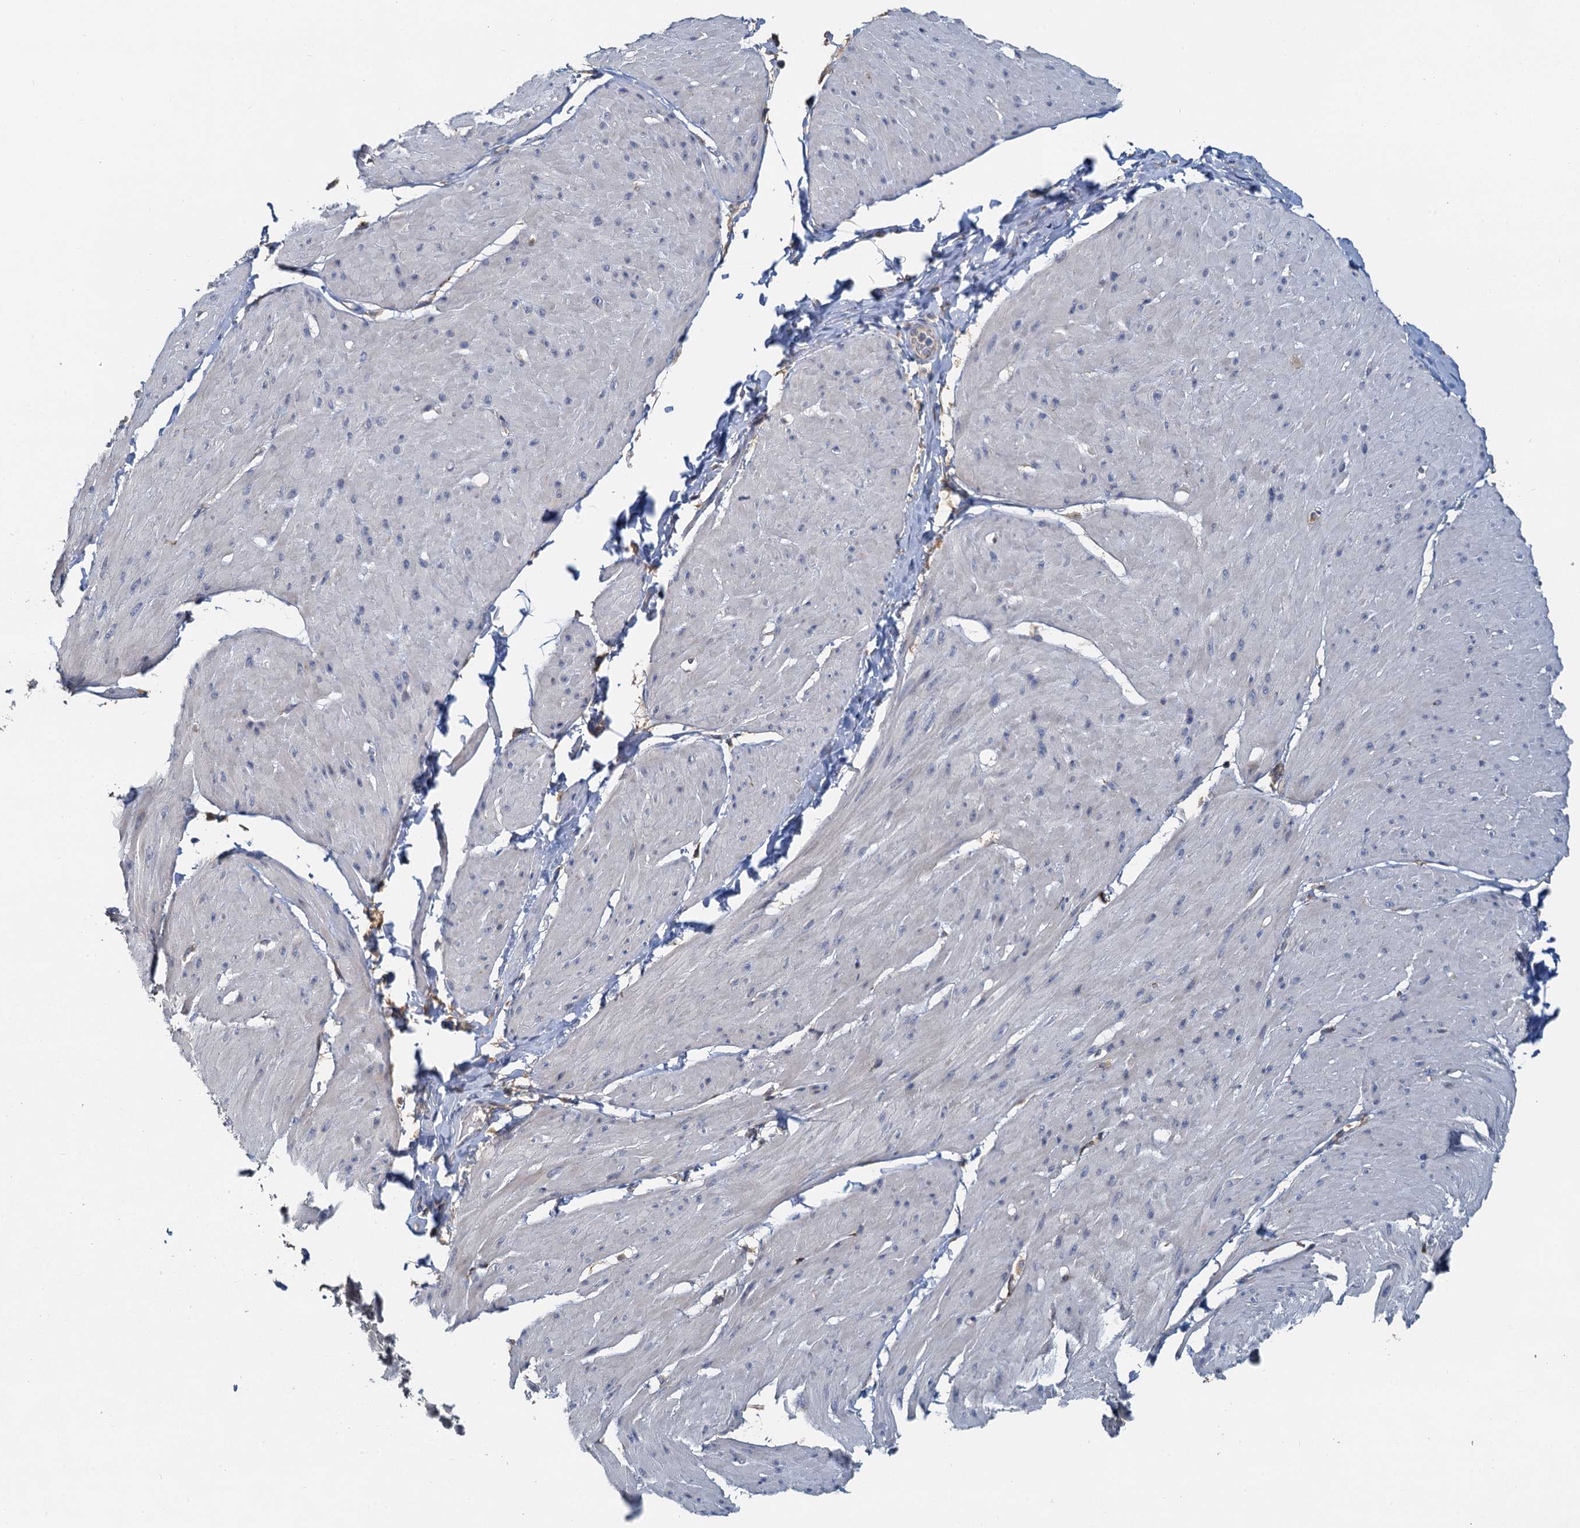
{"staining": {"intensity": "weak", "quantity": "<25%", "location": "cytoplasmic/membranous"}, "tissue": "smooth muscle", "cell_type": "Smooth muscle cells", "image_type": "normal", "snomed": [{"axis": "morphology", "description": "Urothelial carcinoma, High grade"}, {"axis": "topography", "description": "Urinary bladder"}], "caption": "Immunohistochemical staining of unremarkable smooth muscle shows no significant expression in smooth muscle cells.", "gene": "NKAPD1", "patient": {"sex": "male", "age": 46}}